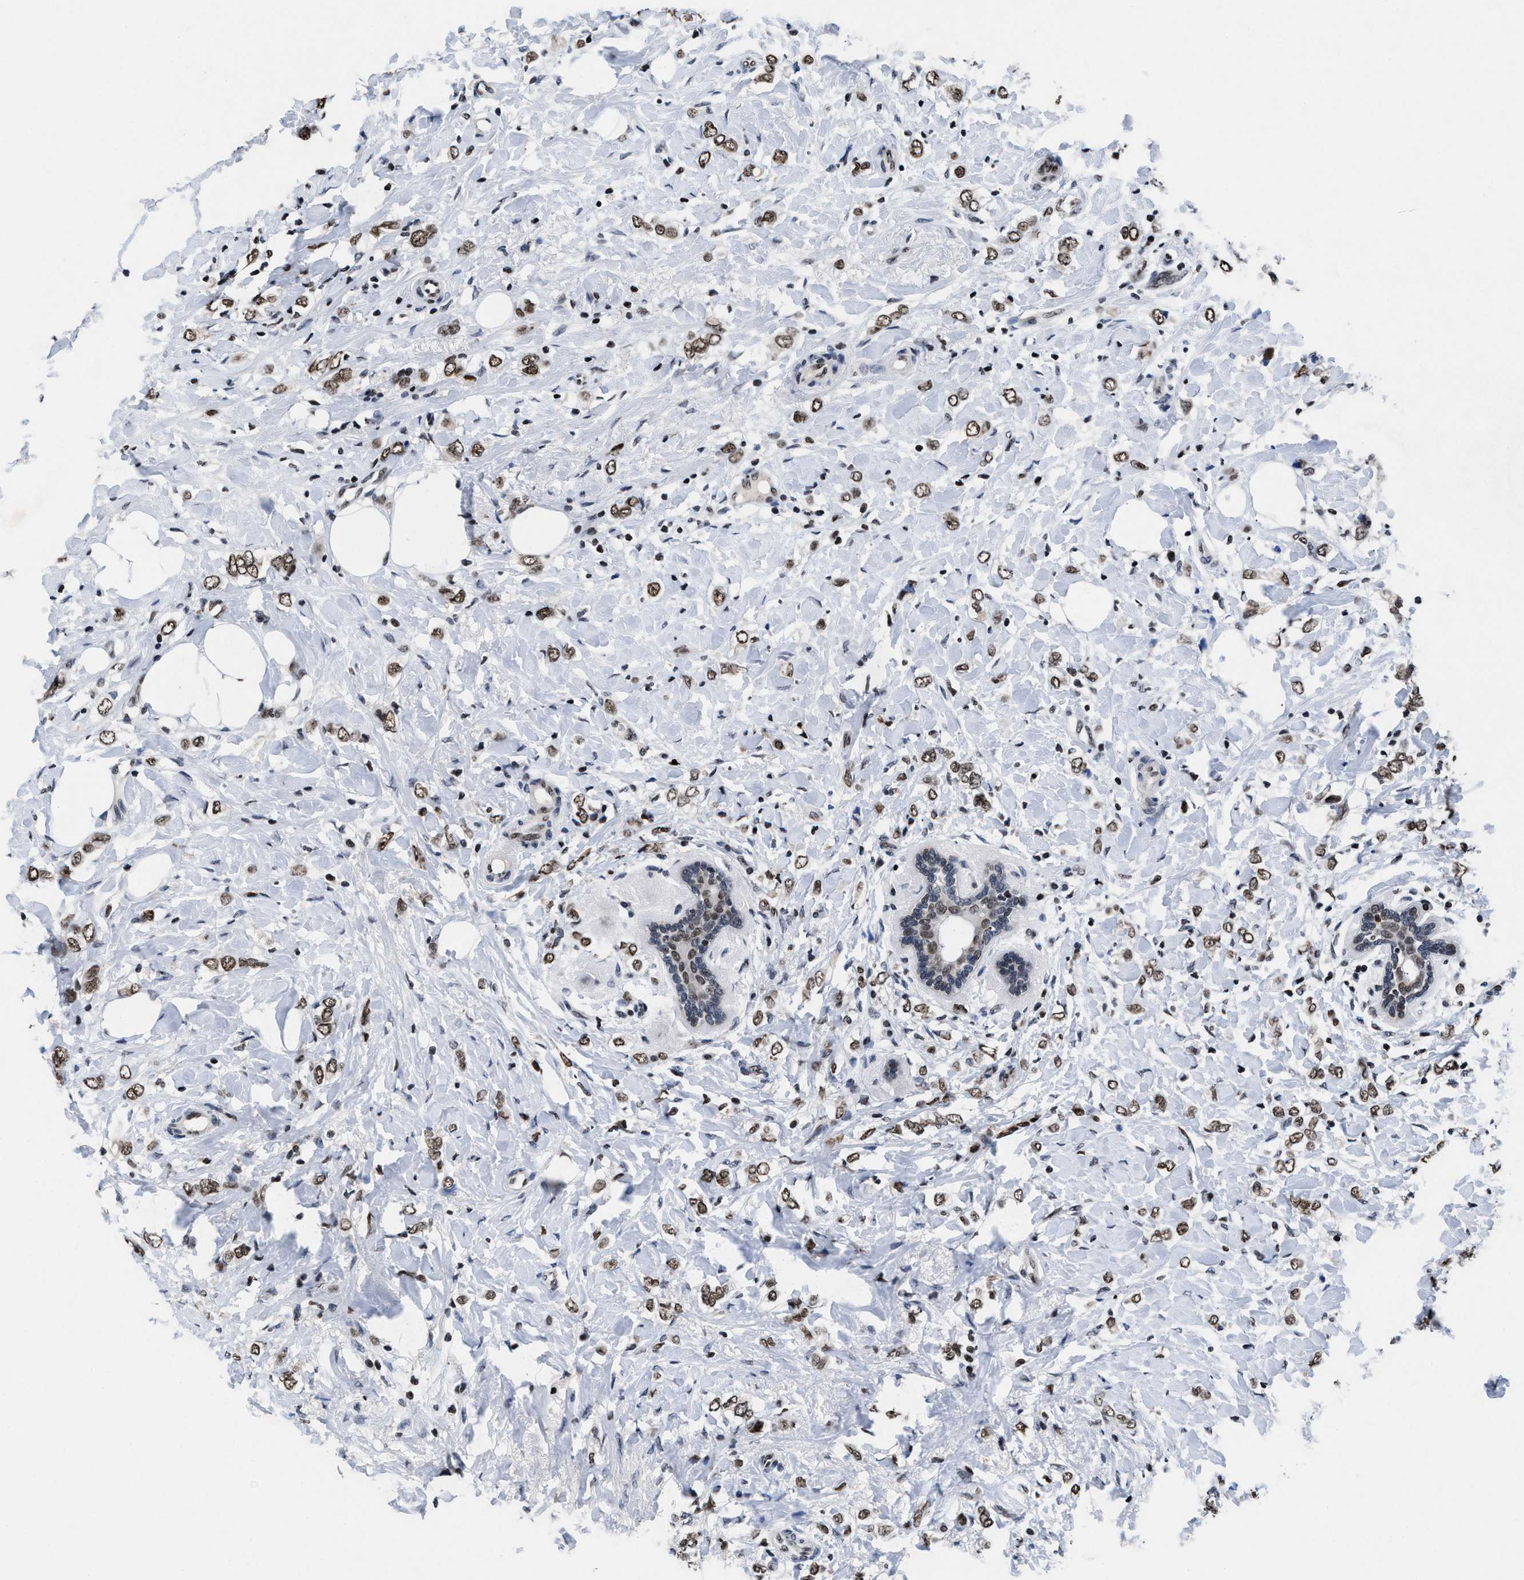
{"staining": {"intensity": "moderate", "quantity": ">75%", "location": "nuclear"}, "tissue": "breast cancer", "cell_type": "Tumor cells", "image_type": "cancer", "snomed": [{"axis": "morphology", "description": "Normal tissue, NOS"}, {"axis": "morphology", "description": "Lobular carcinoma"}, {"axis": "topography", "description": "Breast"}], "caption": "Tumor cells display medium levels of moderate nuclear positivity in about >75% of cells in breast cancer.", "gene": "WDR81", "patient": {"sex": "female", "age": 47}}